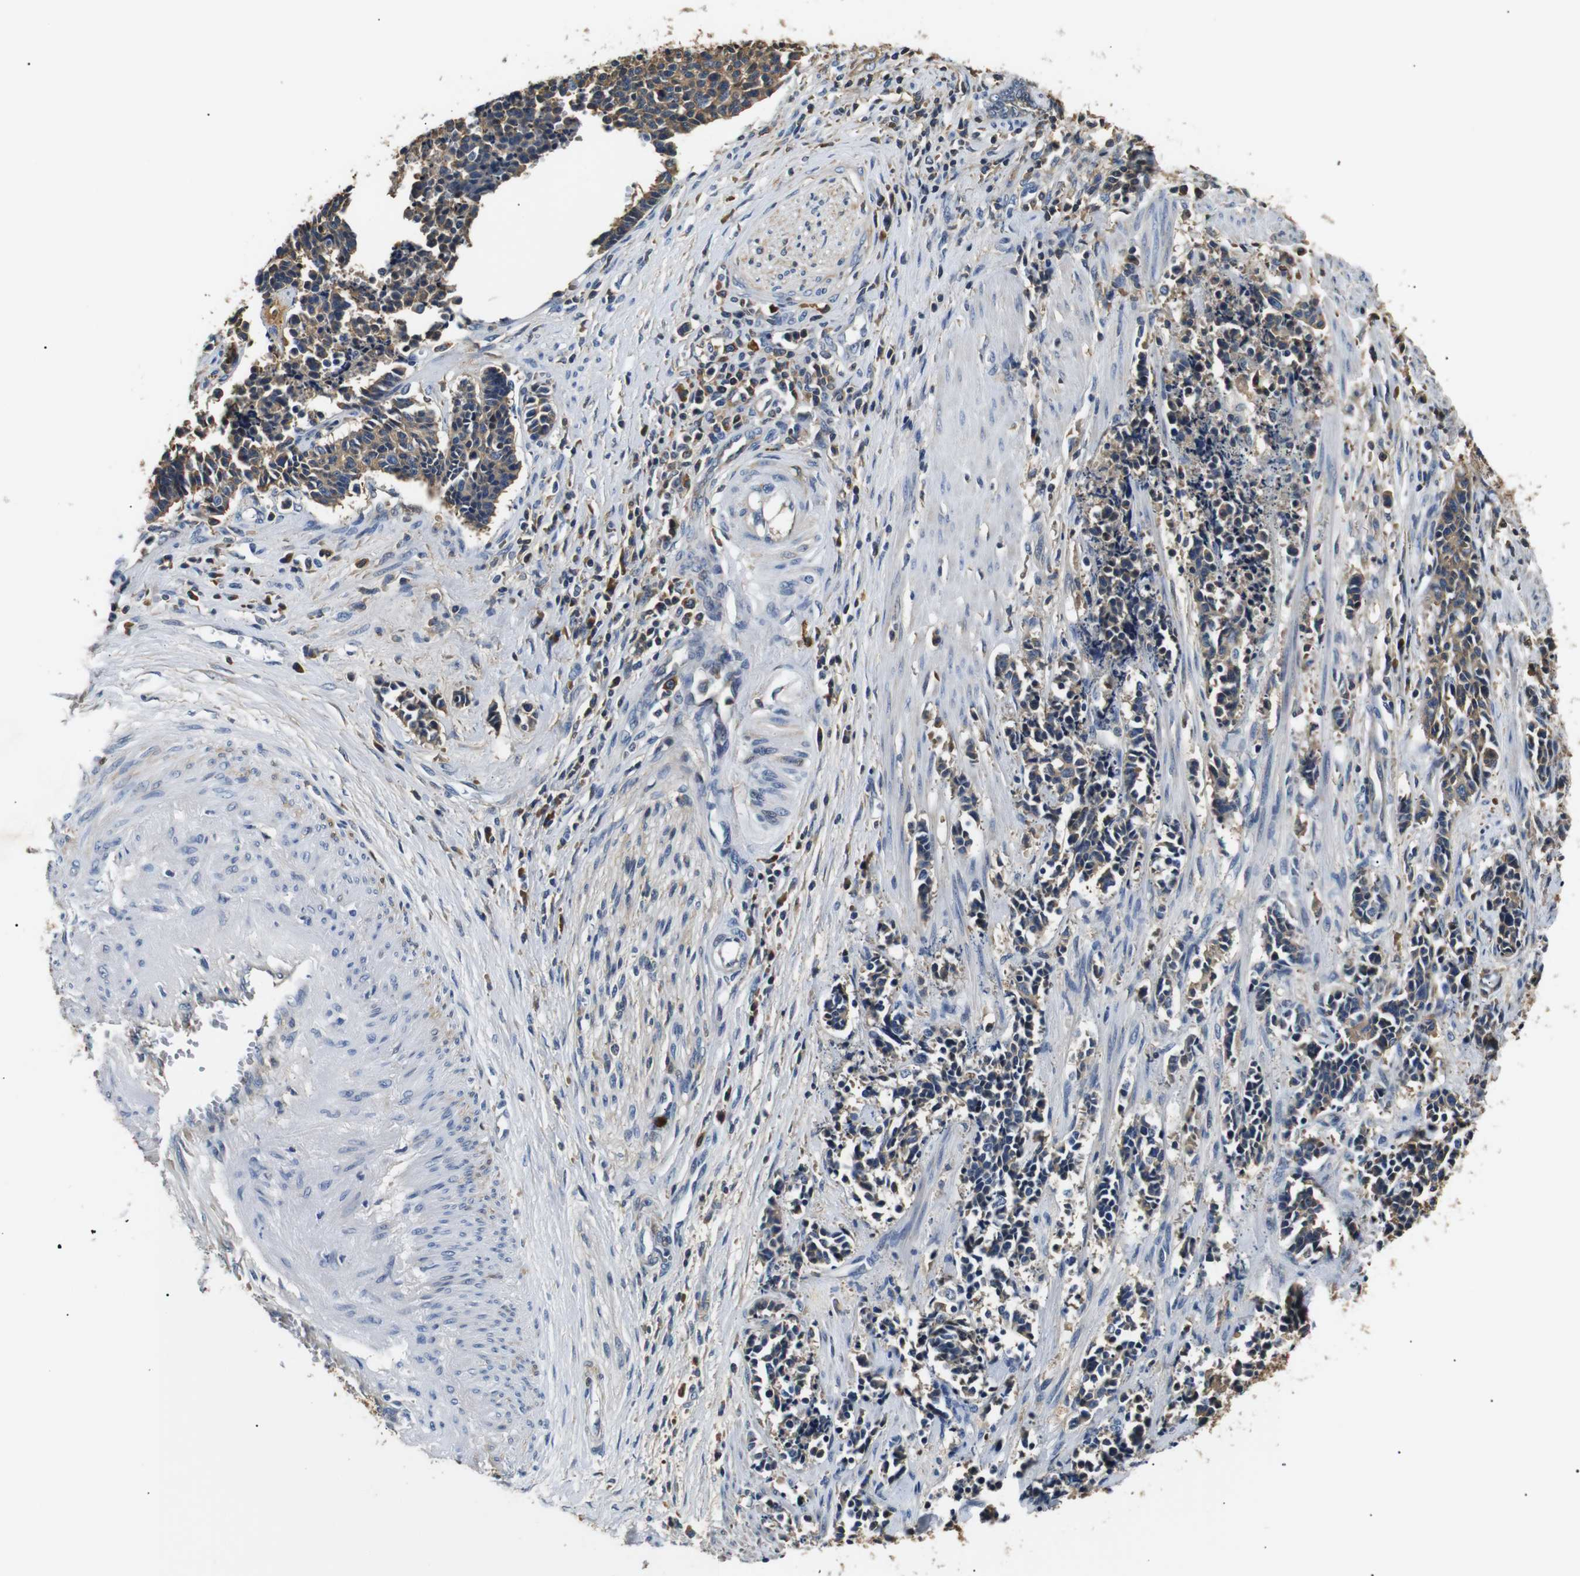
{"staining": {"intensity": "moderate", "quantity": "25%-75%", "location": "cytoplasmic/membranous"}, "tissue": "cervical cancer", "cell_type": "Tumor cells", "image_type": "cancer", "snomed": [{"axis": "morphology", "description": "Squamous cell carcinoma, NOS"}, {"axis": "topography", "description": "Cervix"}], "caption": "This photomicrograph demonstrates squamous cell carcinoma (cervical) stained with immunohistochemistry (IHC) to label a protein in brown. The cytoplasmic/membranous of tumor cells show moderate positivity for the protein. Nuclei are counter-stained blue.", "gene": "LHCGR", "patient": {"sex": "female", "age": 35}}